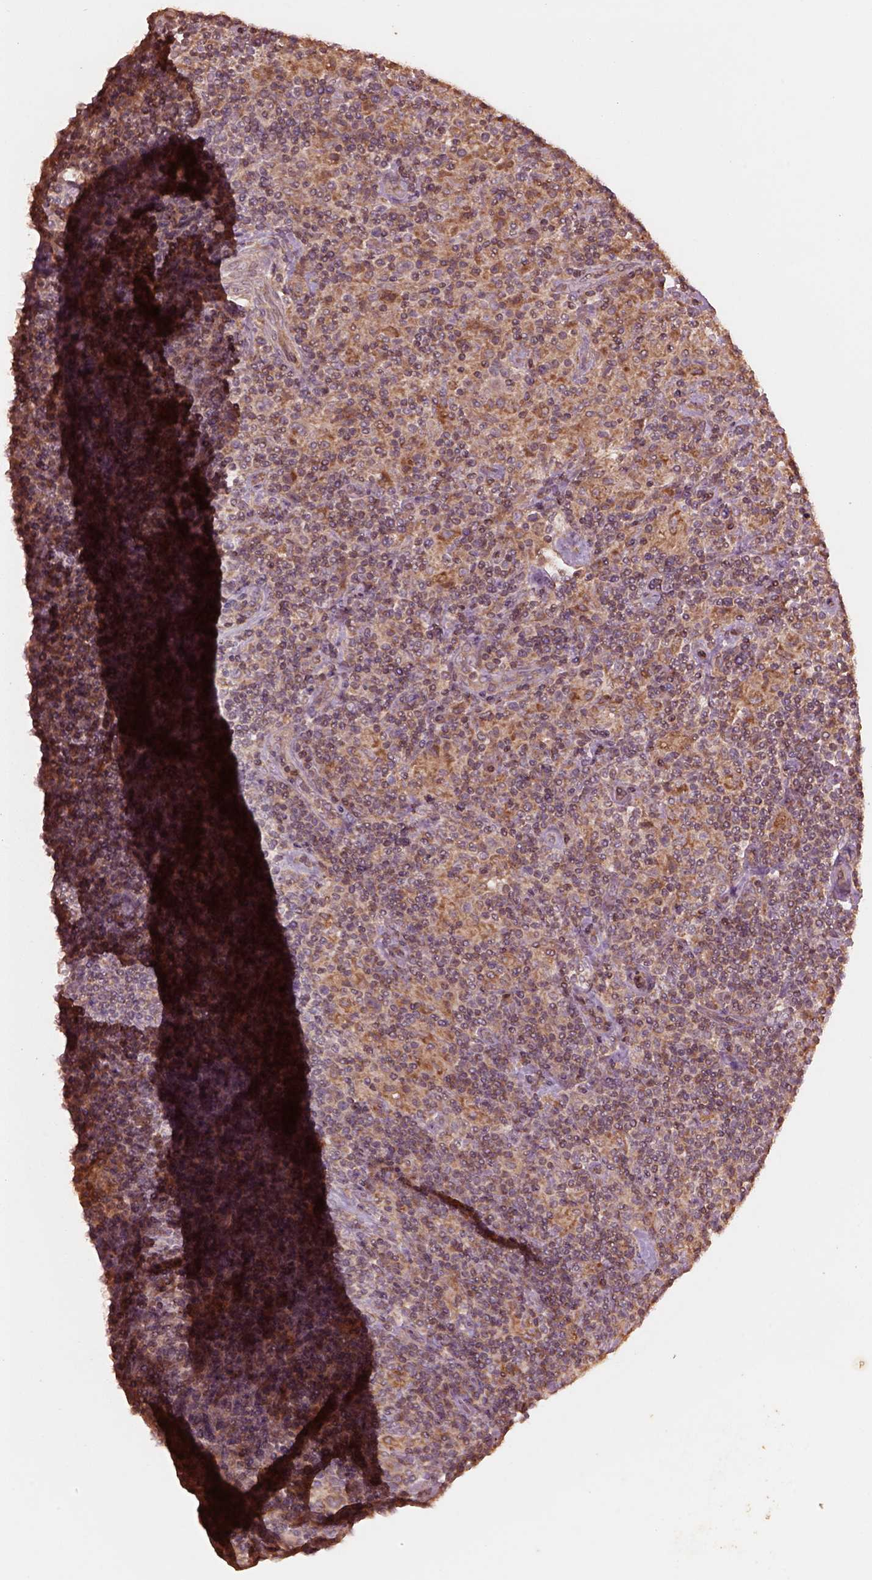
{"staining": {"intensity": "weak", "quantity": ">75%", "location": "cytoplasmic/membranous"}, "tissue": "lymphoma", "cell_type": "Tumor cells", "image_type": "cancer", "snomed": [{"axis": "morphology", "description": "Hodgkin's disease, NOS"}, {"axis": "topography", "description": "Lymph node"}], "caption": "Immunohistochemistry (IHC) micrograph of Hodgkin's disease stained for a protein (brown), which displays low levels of weak cytoplasmic/membranous staining in approximately >75% of tumor cells.", "gene": "TRADD", "patient": {"sex": "male", "age": 70}}